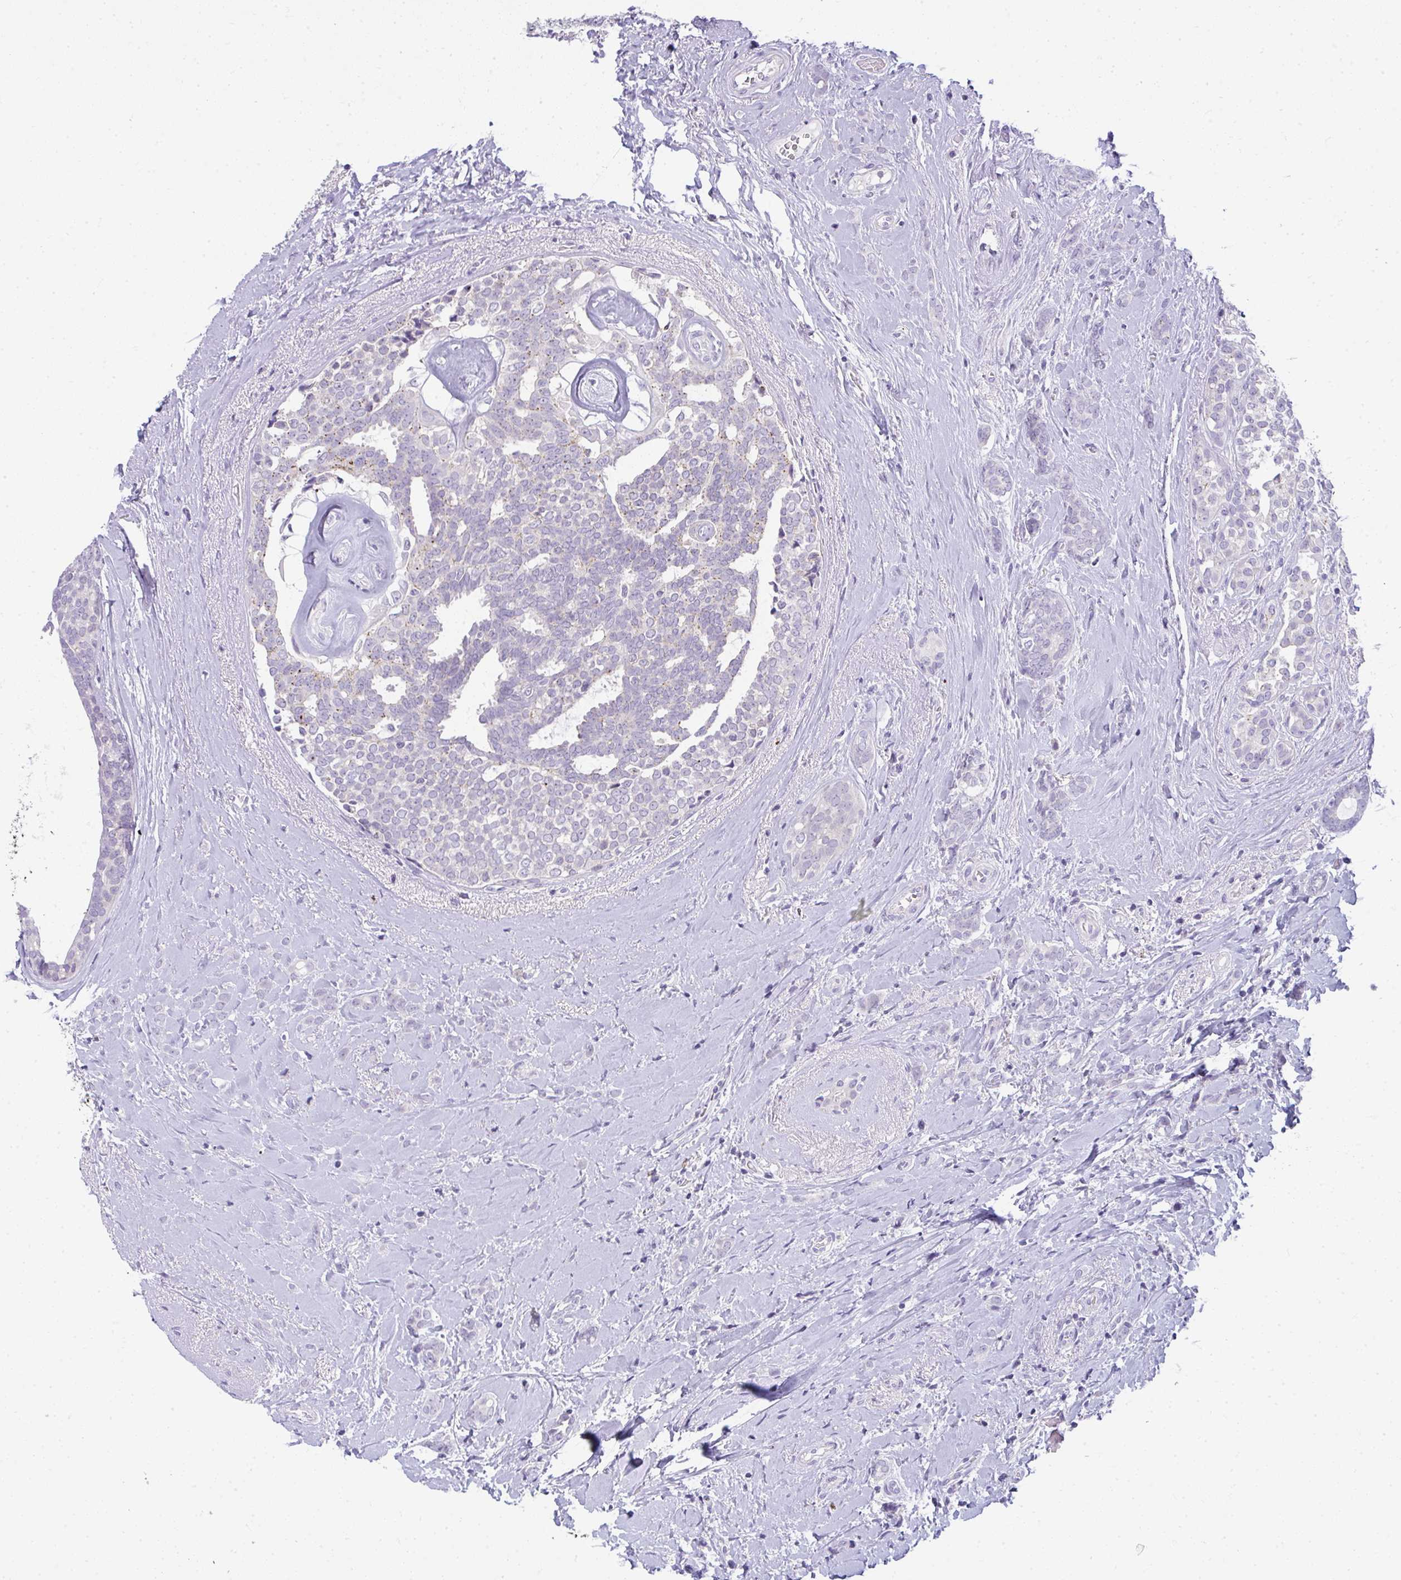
{"staining": {"intensity": "weak", "quantity": "<25%", "location": "cytoplasmic/membranous"}, "tissue": "breast cancer", "cell_type": "Tumor cells", "image_type": "cancer", "snomed": [{"axis": "morphology", "description": "Intraductal carcinoma, in situ"}, {"axis": "morphology", "description": "Duct carcinoma"}, {"axis": "morphology", "description": "Lobular carcinoma, in situ"}, {"axis": "topography", "description": "Breast"}], "caption": "High magnification brightfield microscopy of breast infiltrating ductal carcinoma stained with DAB (3,3'-diaminobenzidine) (brown) and counterstained with hematoxylin (blue): tumor cells show no significant positivity.", "gene": "VPS4B", "patient": {"sex": "female", "age": 44}}